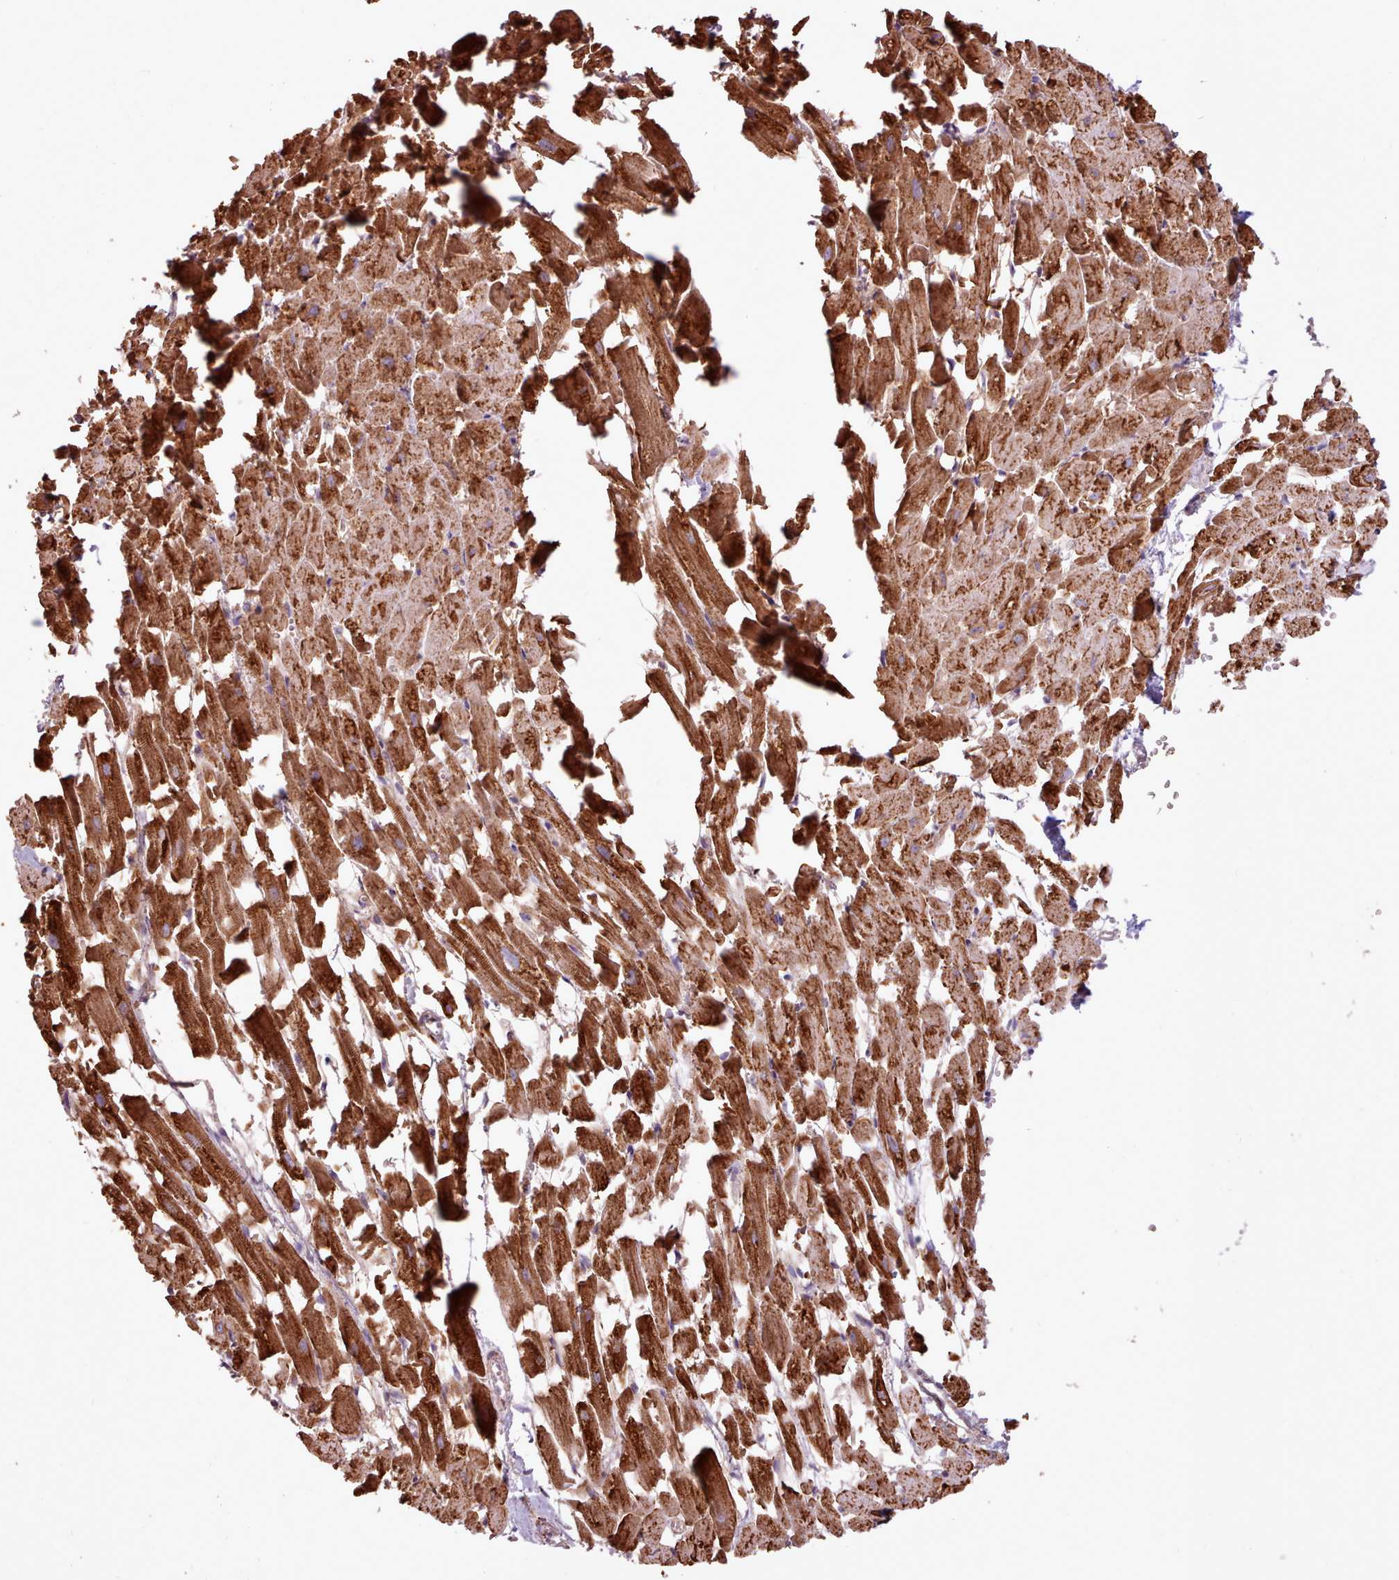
{"staining": {"intensity": "strong", "quantity": ">75%", "location": "cytoplasmic/membranous"}, "tissue": "heart muscle", "cell_type": "Cardiomyocytes", "image_type": "normal", "snomed": [{"axis": "morphology", "description": "Normal tissue, NOS"}, {"axis": "topography", "description": "Heart"}], "caption": "Heart muscle stained with a brown dye exhibits strong cytoplasmic/membranous positive expression in about >75% of cardiomyocytes.", "gene": "LIN7C", "patient": {"sex": "female", "age": 64}}